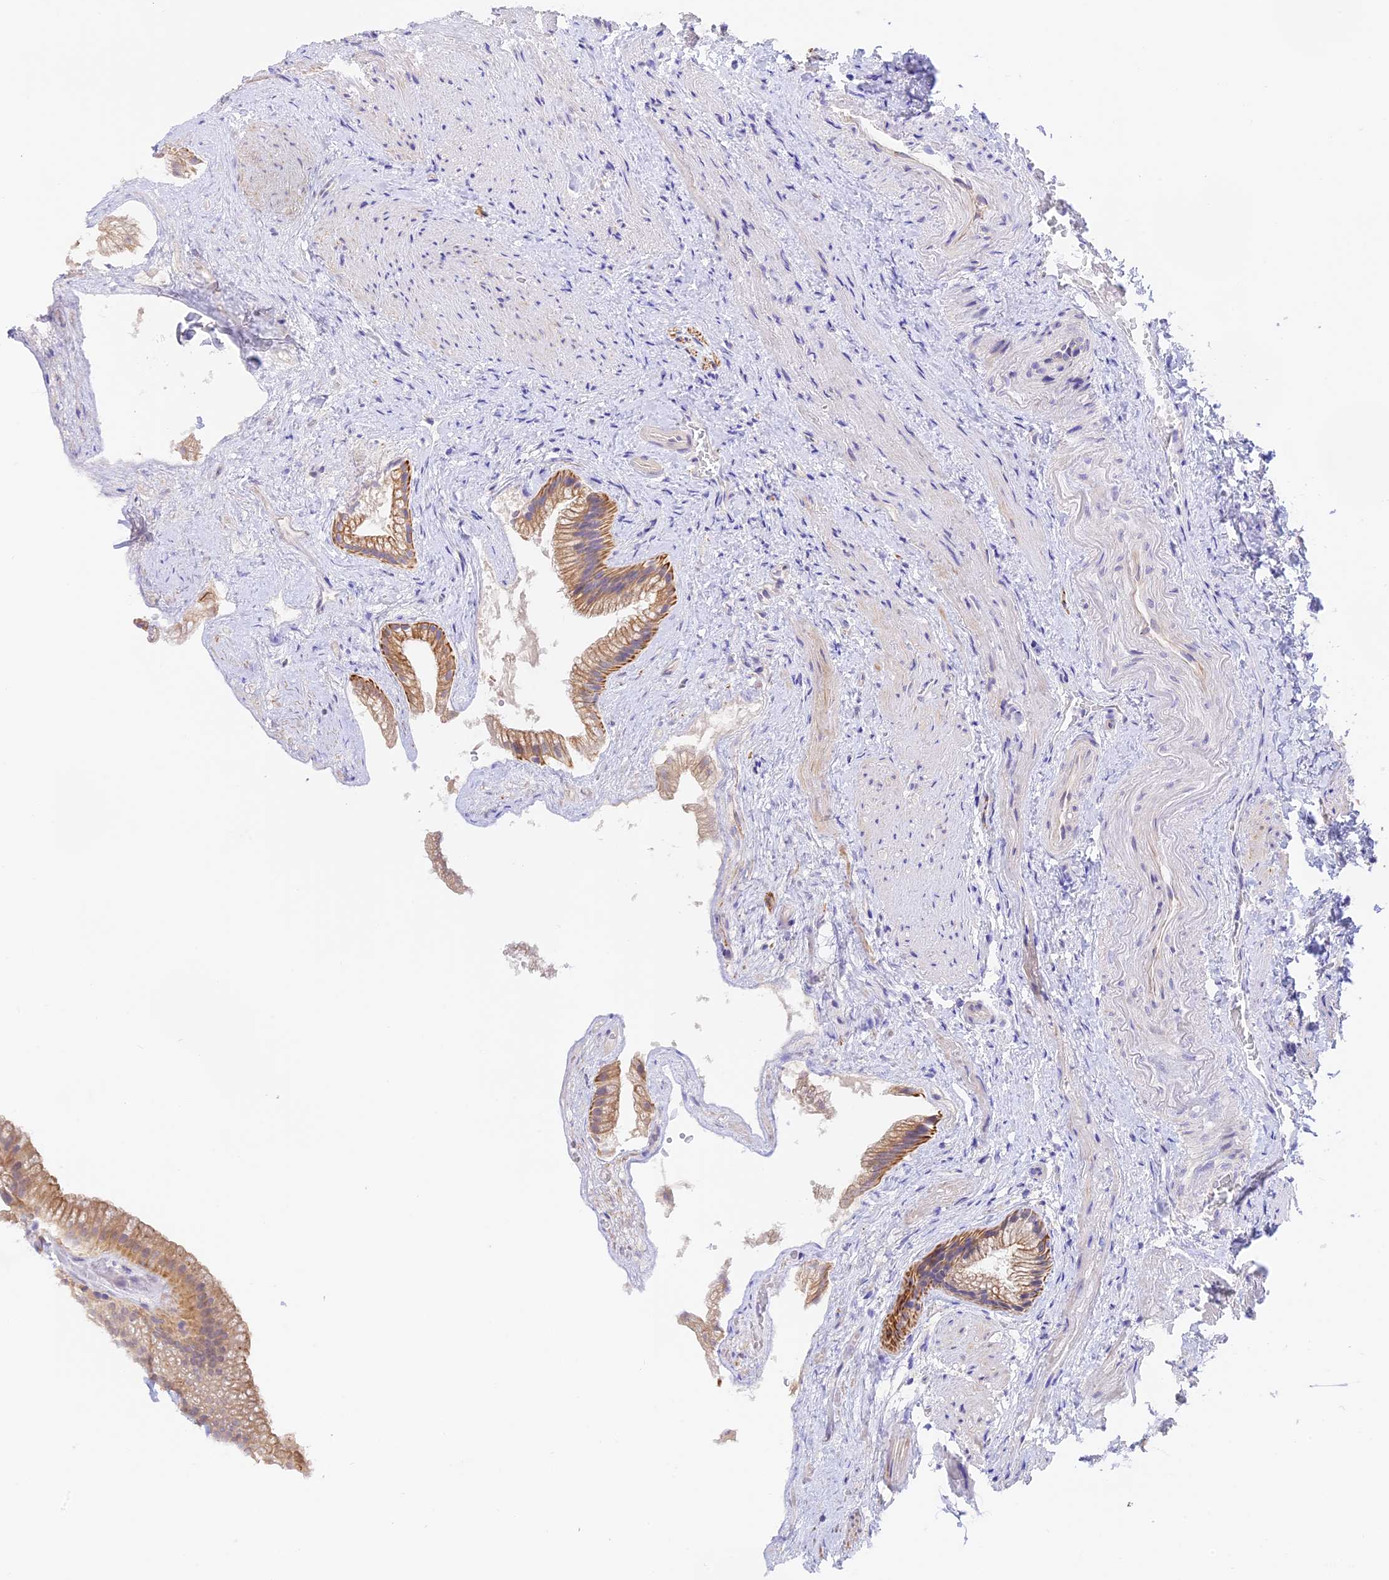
{"staining": {"intensity": "moderate", "quantity": ">75%", "location": "cytoplasmic/membranous"}, "tissue": "gallbladder", "cell_type": "Glandular cells", "image_type": "normal", "snomed": [{"axis": "morphology", "description": "Normal tissue, NOS"}, {"axis": "morphology", "description": "Inflammation, NOS"}, {"axis": "topography", "description": "Gallbladder"}], "caption": "Moderate cytoplasmic/membranous staining is appreciated in approximately >75% of glandular cells in normal gallbladder.", "gene": "CAMSAP3", "patient": {"sex": "male", "age": 51}}